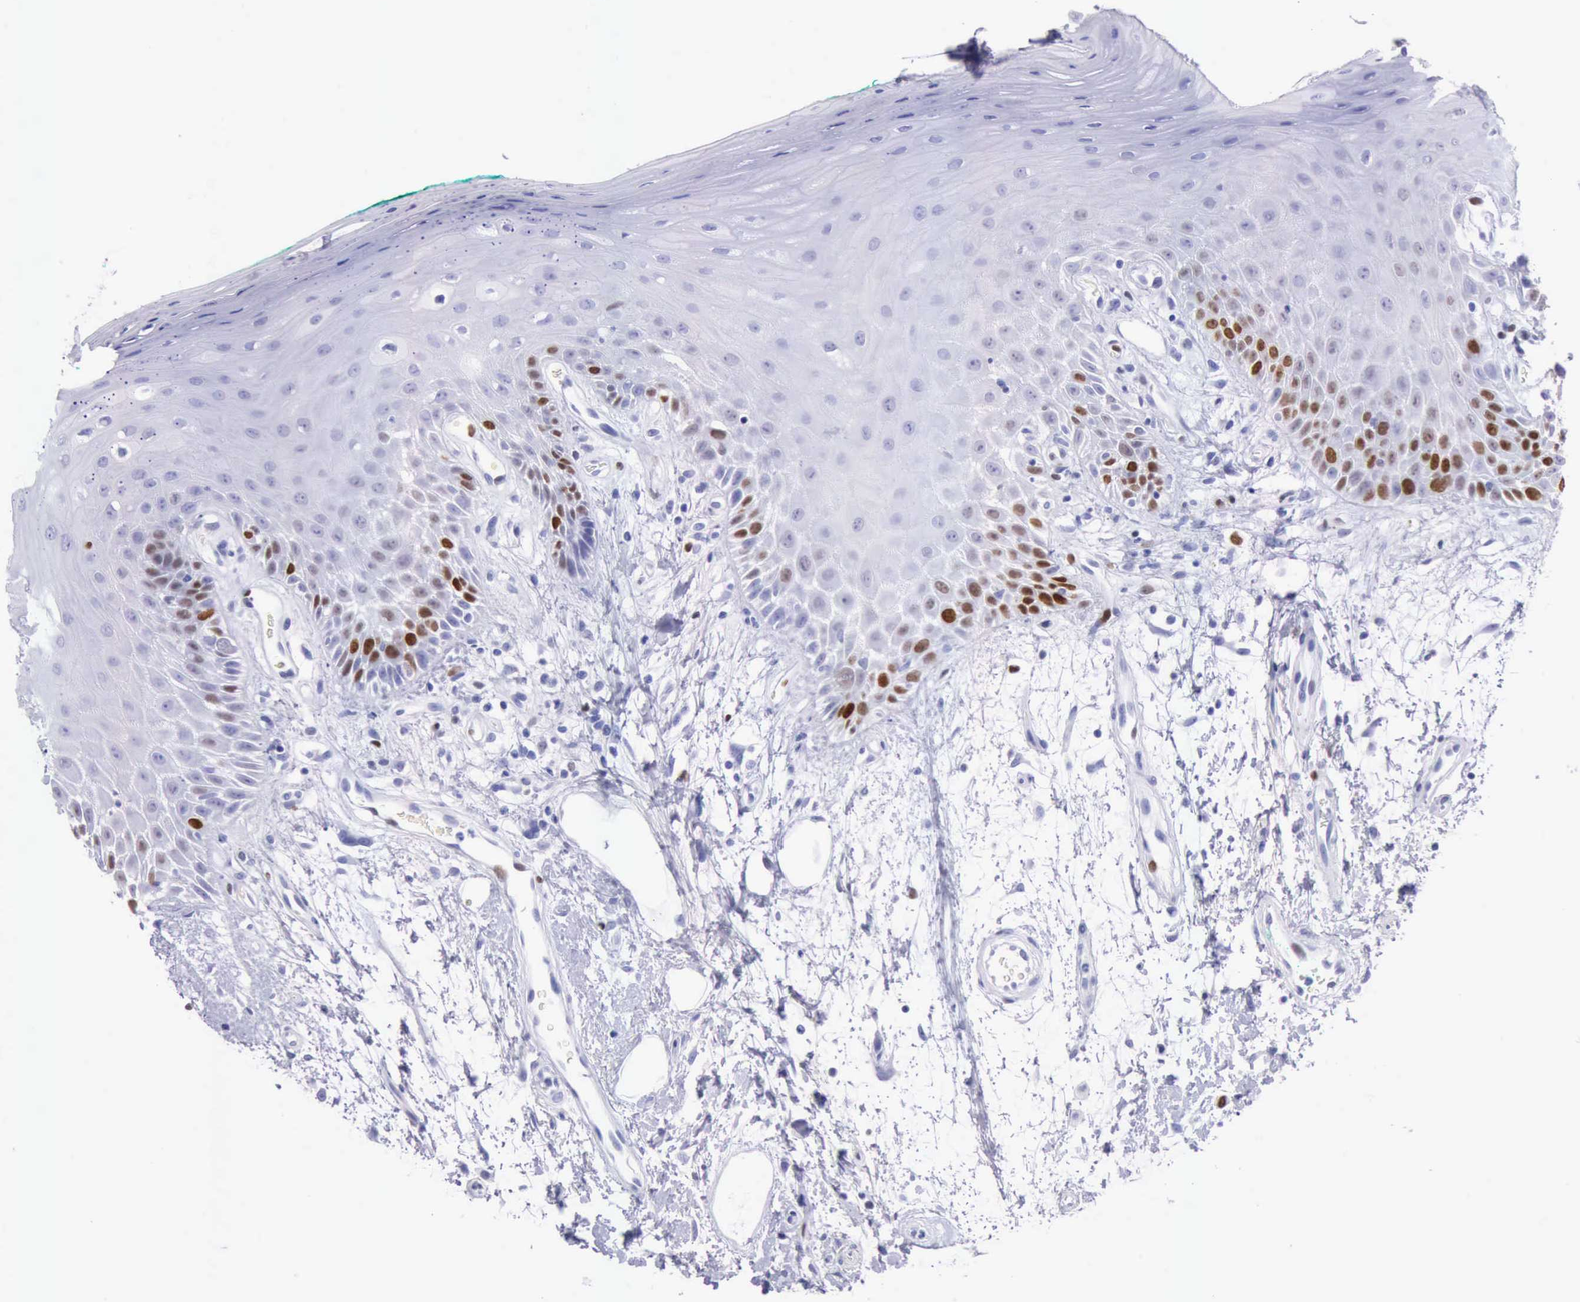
{"staining": {"intensity": "moderate", "quantity": "25%-75%", "location": "nuclear"}, "tissue": "oral mucosa", "cell_type": "Squamous epithelial cells", "image_type": "normal", "snomed": [{"axis": "morphology", "description": "Normal tissue, NOS"}, {"axis": "morphology", "description": "Squamous cell carcinoma, NOS"}, {"axis": "topography", "description": "Skeletal muscle"}, {"axis": "topography", "description": "Oral tissue"}, {"axis": "topography", "description": "Head-Neck"}], "caption": "Protein expression by immunohistochemistry (IHC) exhibits moderate nuclear staining in about 25%-75% of squamous epithelial cells in normal oral mucosa.", "gene": "MCM2", "patient": {"sex": "female", "age": 84}}